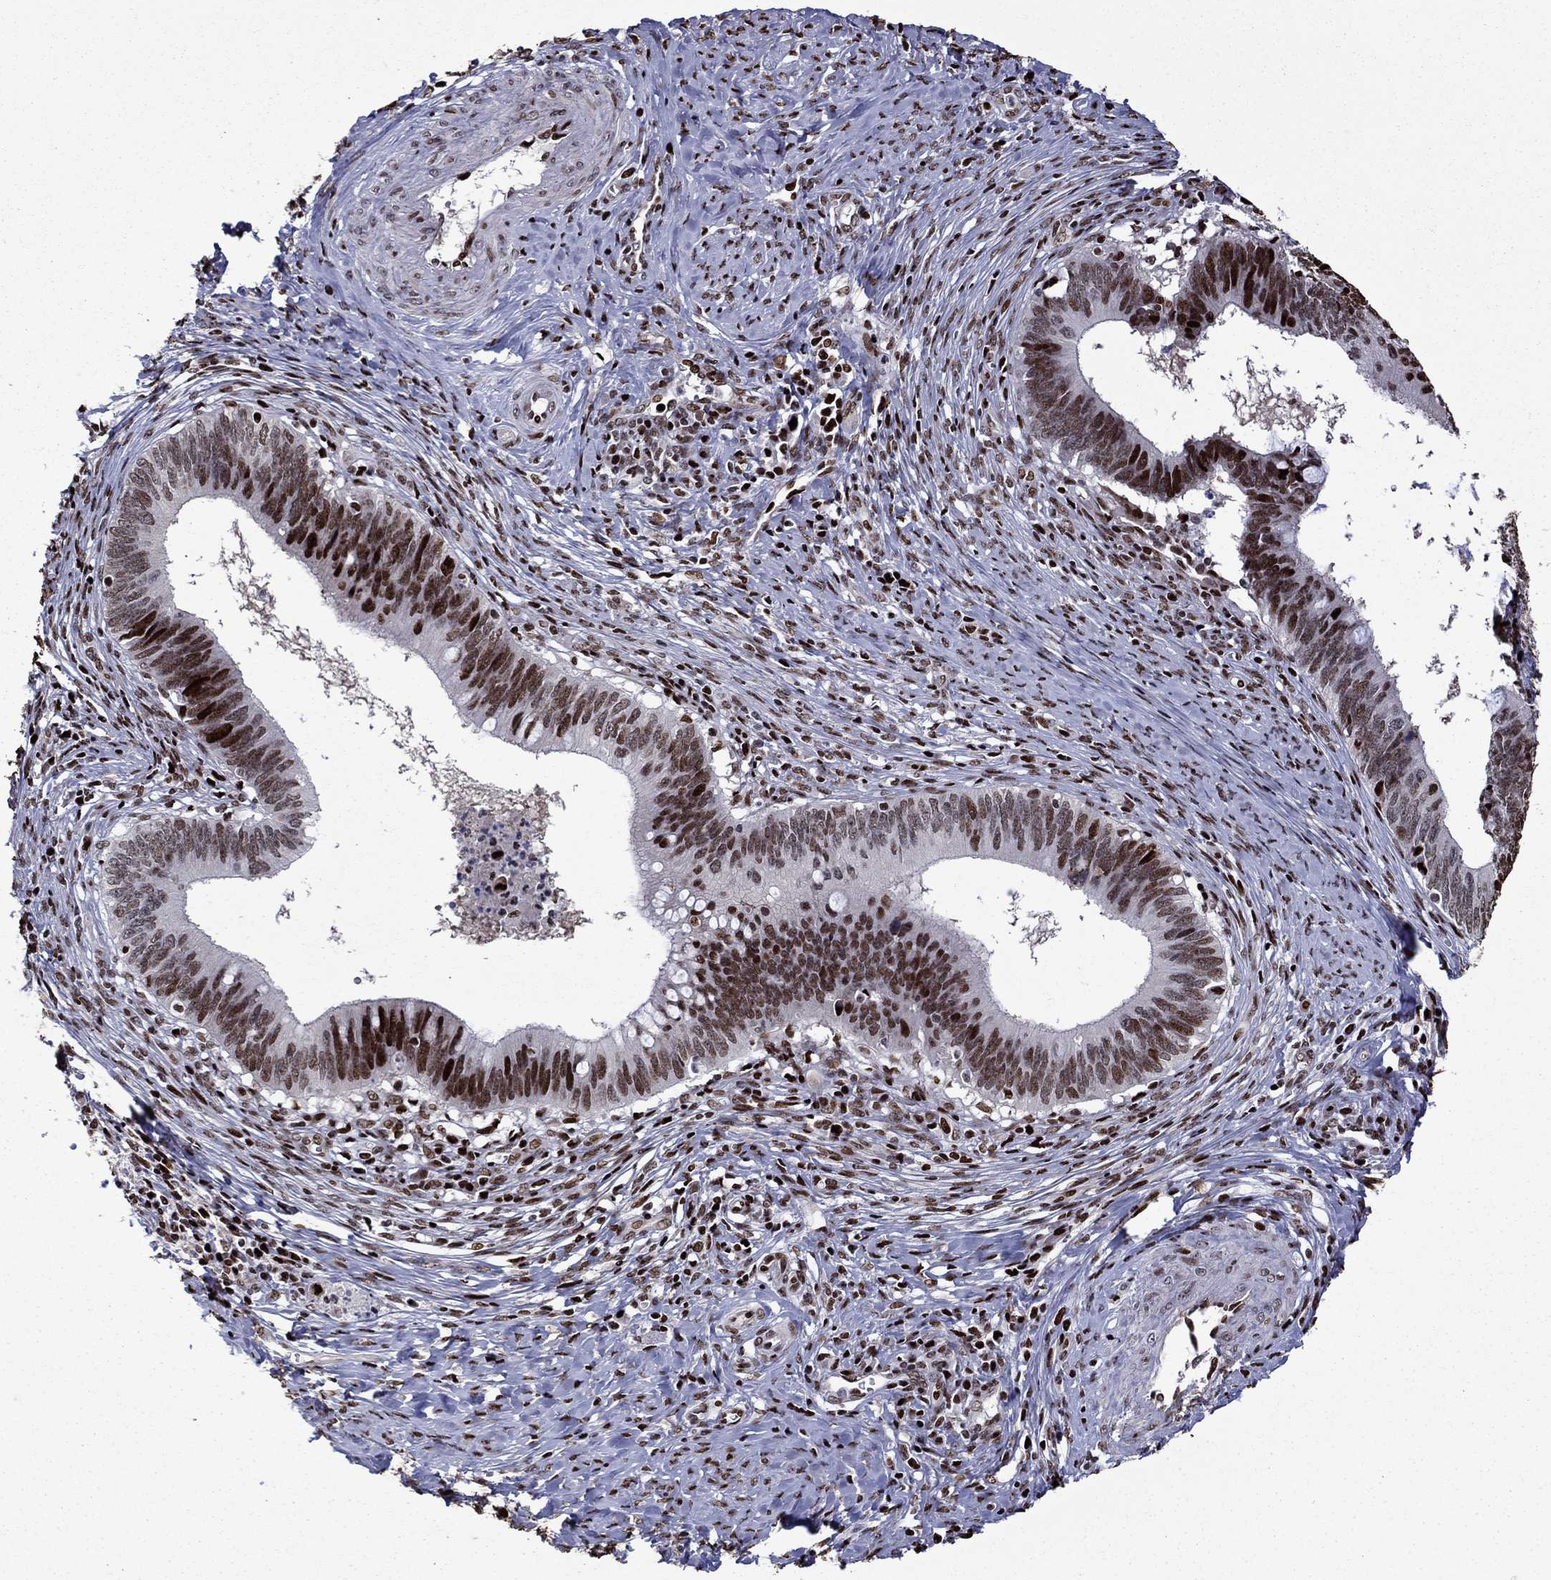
{"staining": {"intensity": "strong", "quantity": ">75%", "location": "nuclear"}, "tissue": "cervical cancer", "cell_type": "Tumor cells", "image_type": "cancer", "snomed": [{"axis": "morphology", "description": "Adenocarcinoma, NOS"}, {"axis": "topography", "description": "Cervix"}], "caption": "Strong nuclear protein positivity is identified in approximately >75% of tumor cells in cervical cancer.", "gene": "LIMK1", "patient": {"sex": "female", "age": 42}}